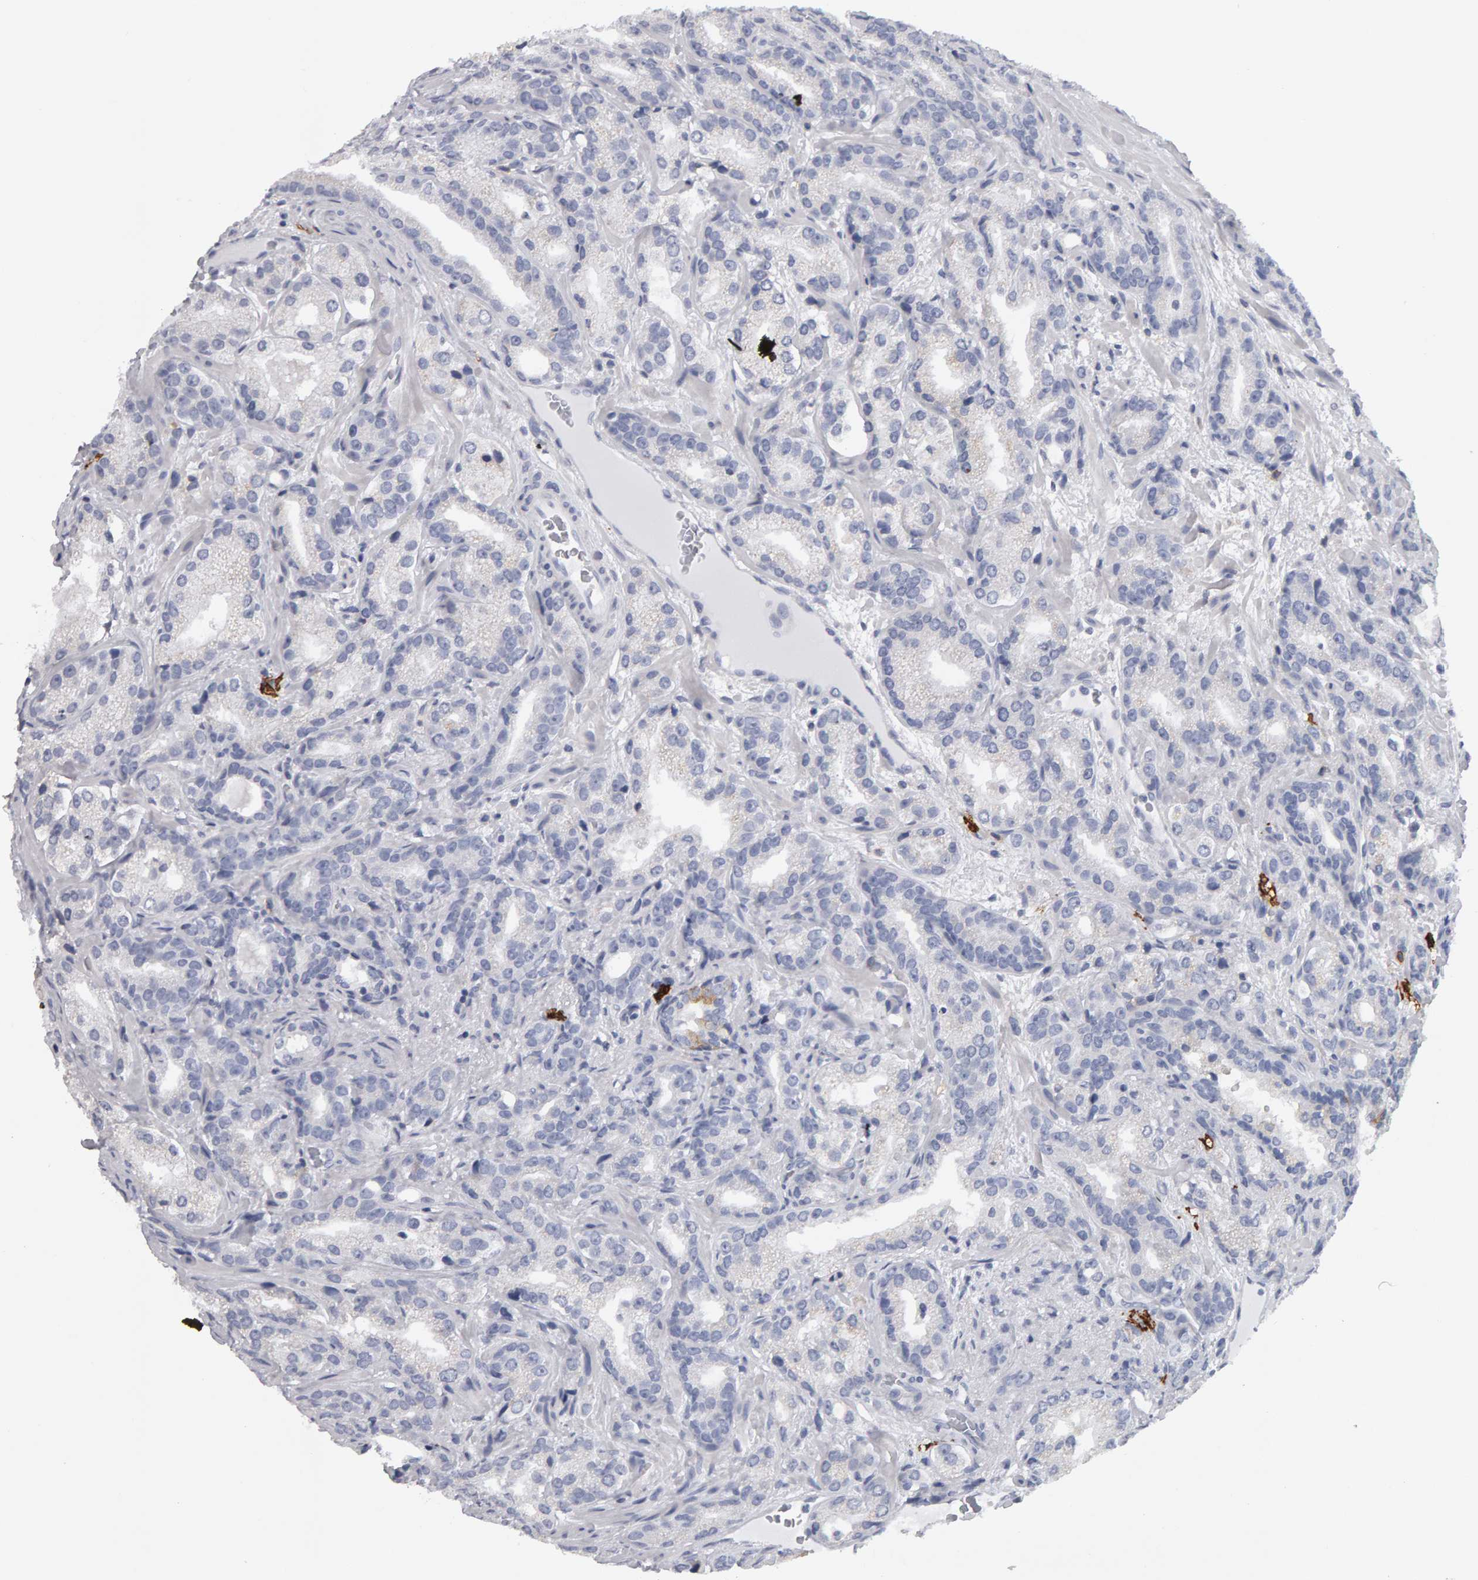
{"staining": {"intensity": "negative", "quantity": "none", "location": "none"}, "tissue": "prostate cancer", "cell_type": "Tumor cells", "image_type": "cancer", "snomed": [{"axis": "morphology", "description": "Adenocarcinoma, High grade"}, {"axis": "topography", "description": "Prostate"}], "caption": "An IHC photomicrograph of prostate cancer is shown. There is no staining in tumor cells of prostate cancer.", "gene": "CD38", "patient": {"sex": "male", "age": 63}}